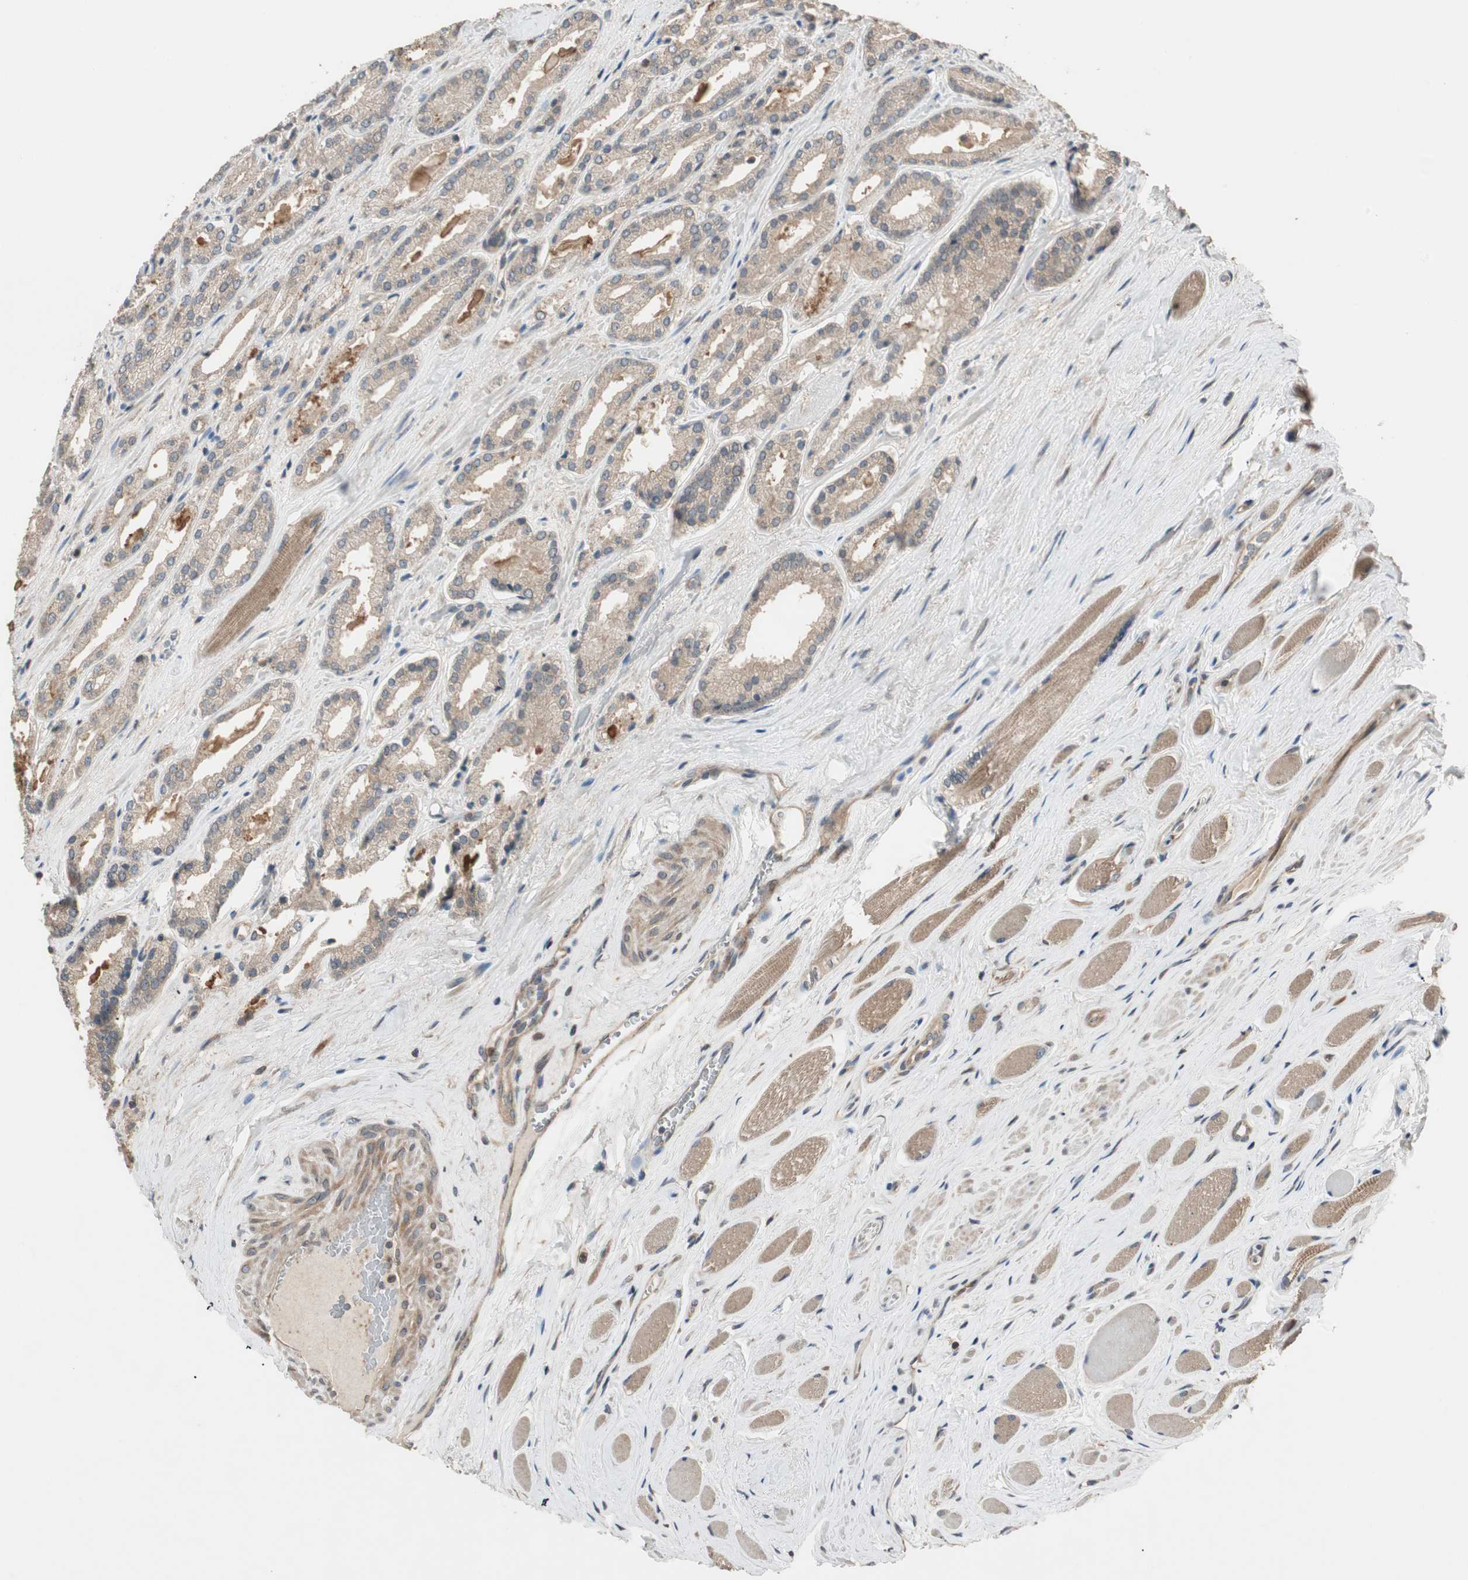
{"staining": {"intensity": "weak", "quantity": ">75%", "location": "cytoplasmic/membranous"}, "tissue": "prostate cancer", "cell_type": "Tumor cells", "image_type": "cancer", "snomed": [{"axis": "morphology", "description": "Adenocarcinoma, Low grade"}, {"axis": "topography", "description": "Prostate"}], "caption": "Protein analysis of adenocarcinoma (low-grade) (prostate) tissue demonstrates weak cytoplasmic/membranous expression in about >75% of tumor cells.", "gene": "ATP6AP2", "patient": {"sex": "male", "age": 59}}